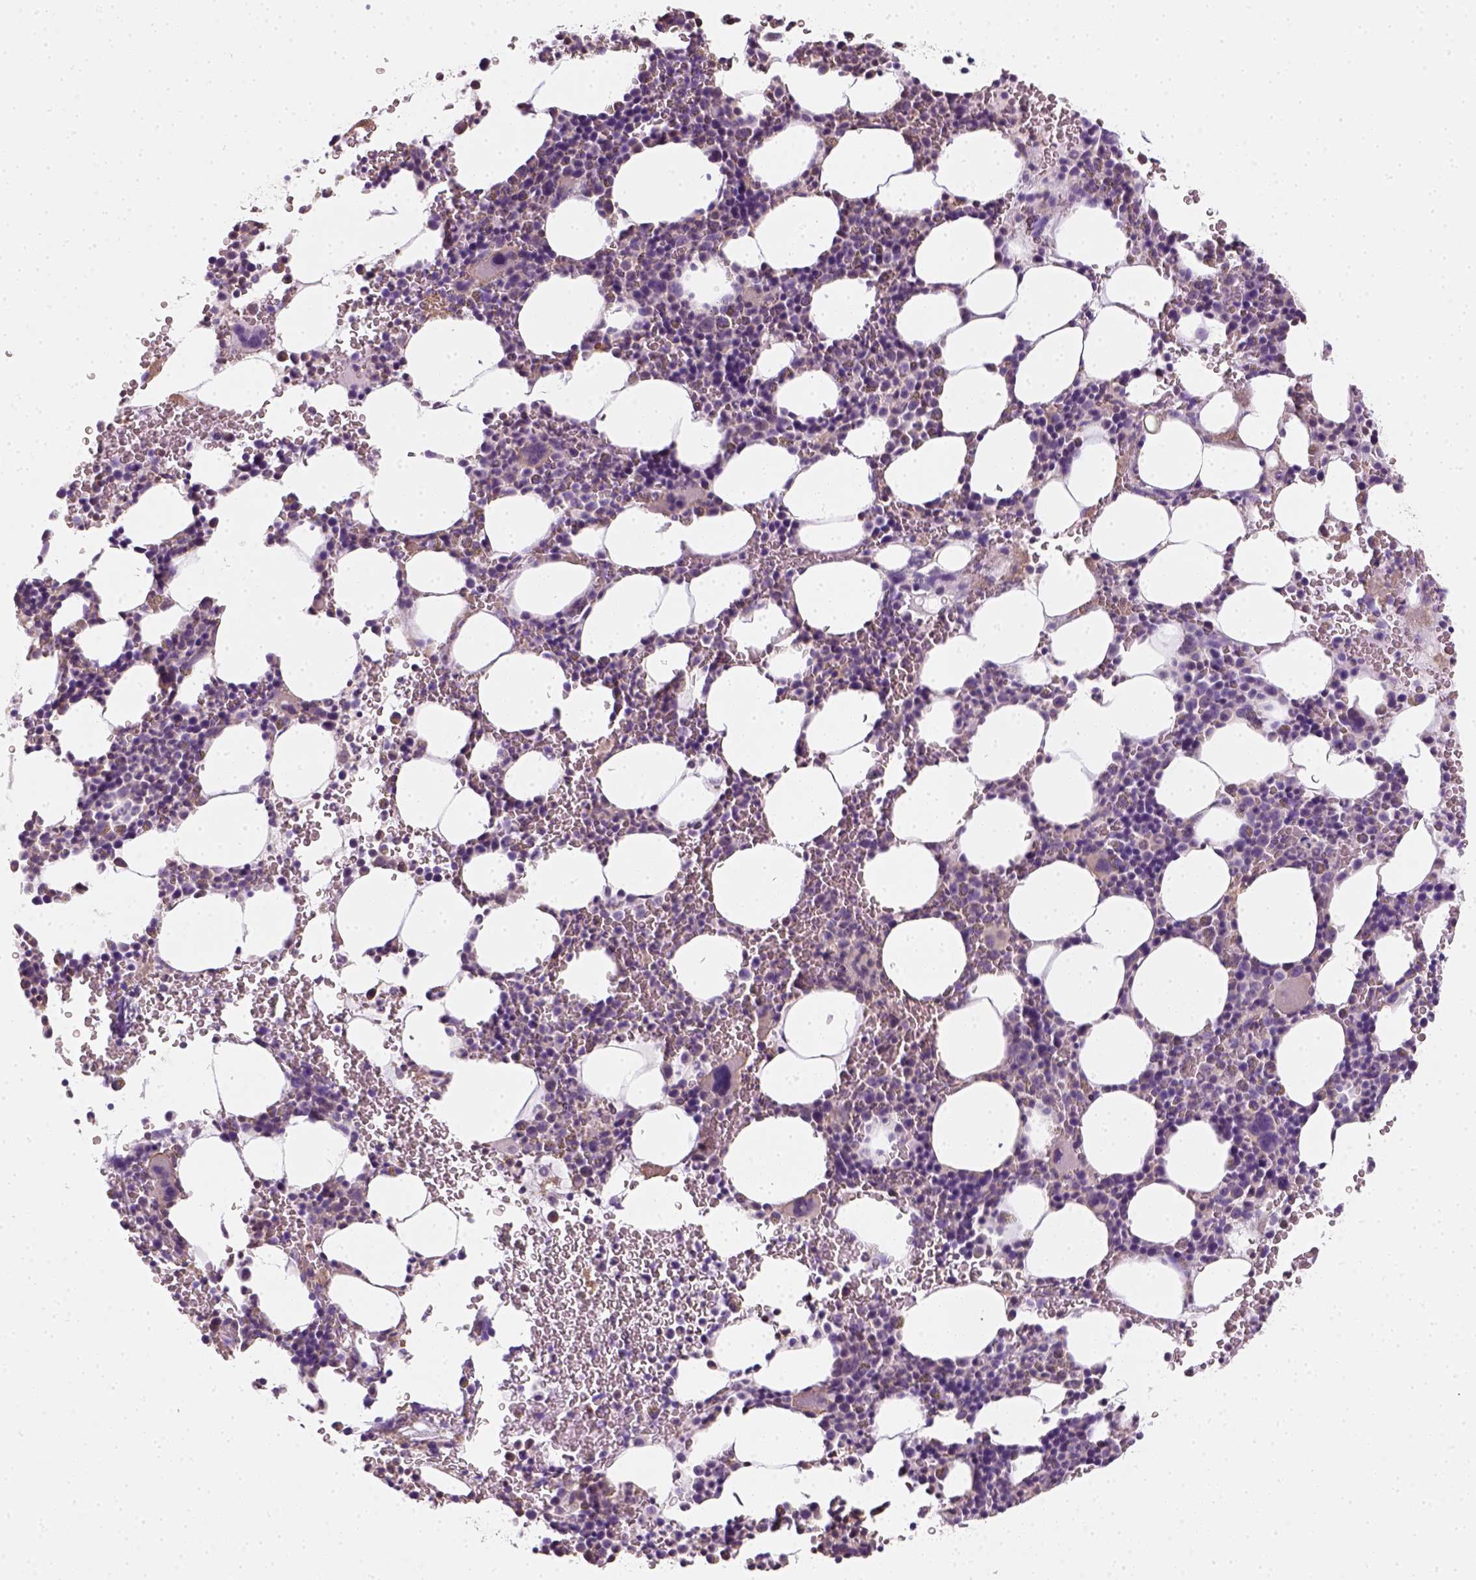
{"staining": {"intensity": "negative", "quantity": "none", "location": "none"}, "tissue": "bone marrow", "cell_type": "Hematopoietic cells", "image_type": "normal", "snomed": [{"axis": "morphology", "description": "Normal tissue, NOS"}, {"axis": "topography", "description": "Bone marrow"}], "caption": "The histopathology image reveals no significant expression in hematopoietic cells of bone marrow. Nuclei are stained in blue.", "gene": "EPHB1", "patient": {"sex": "male", "age": 82}}